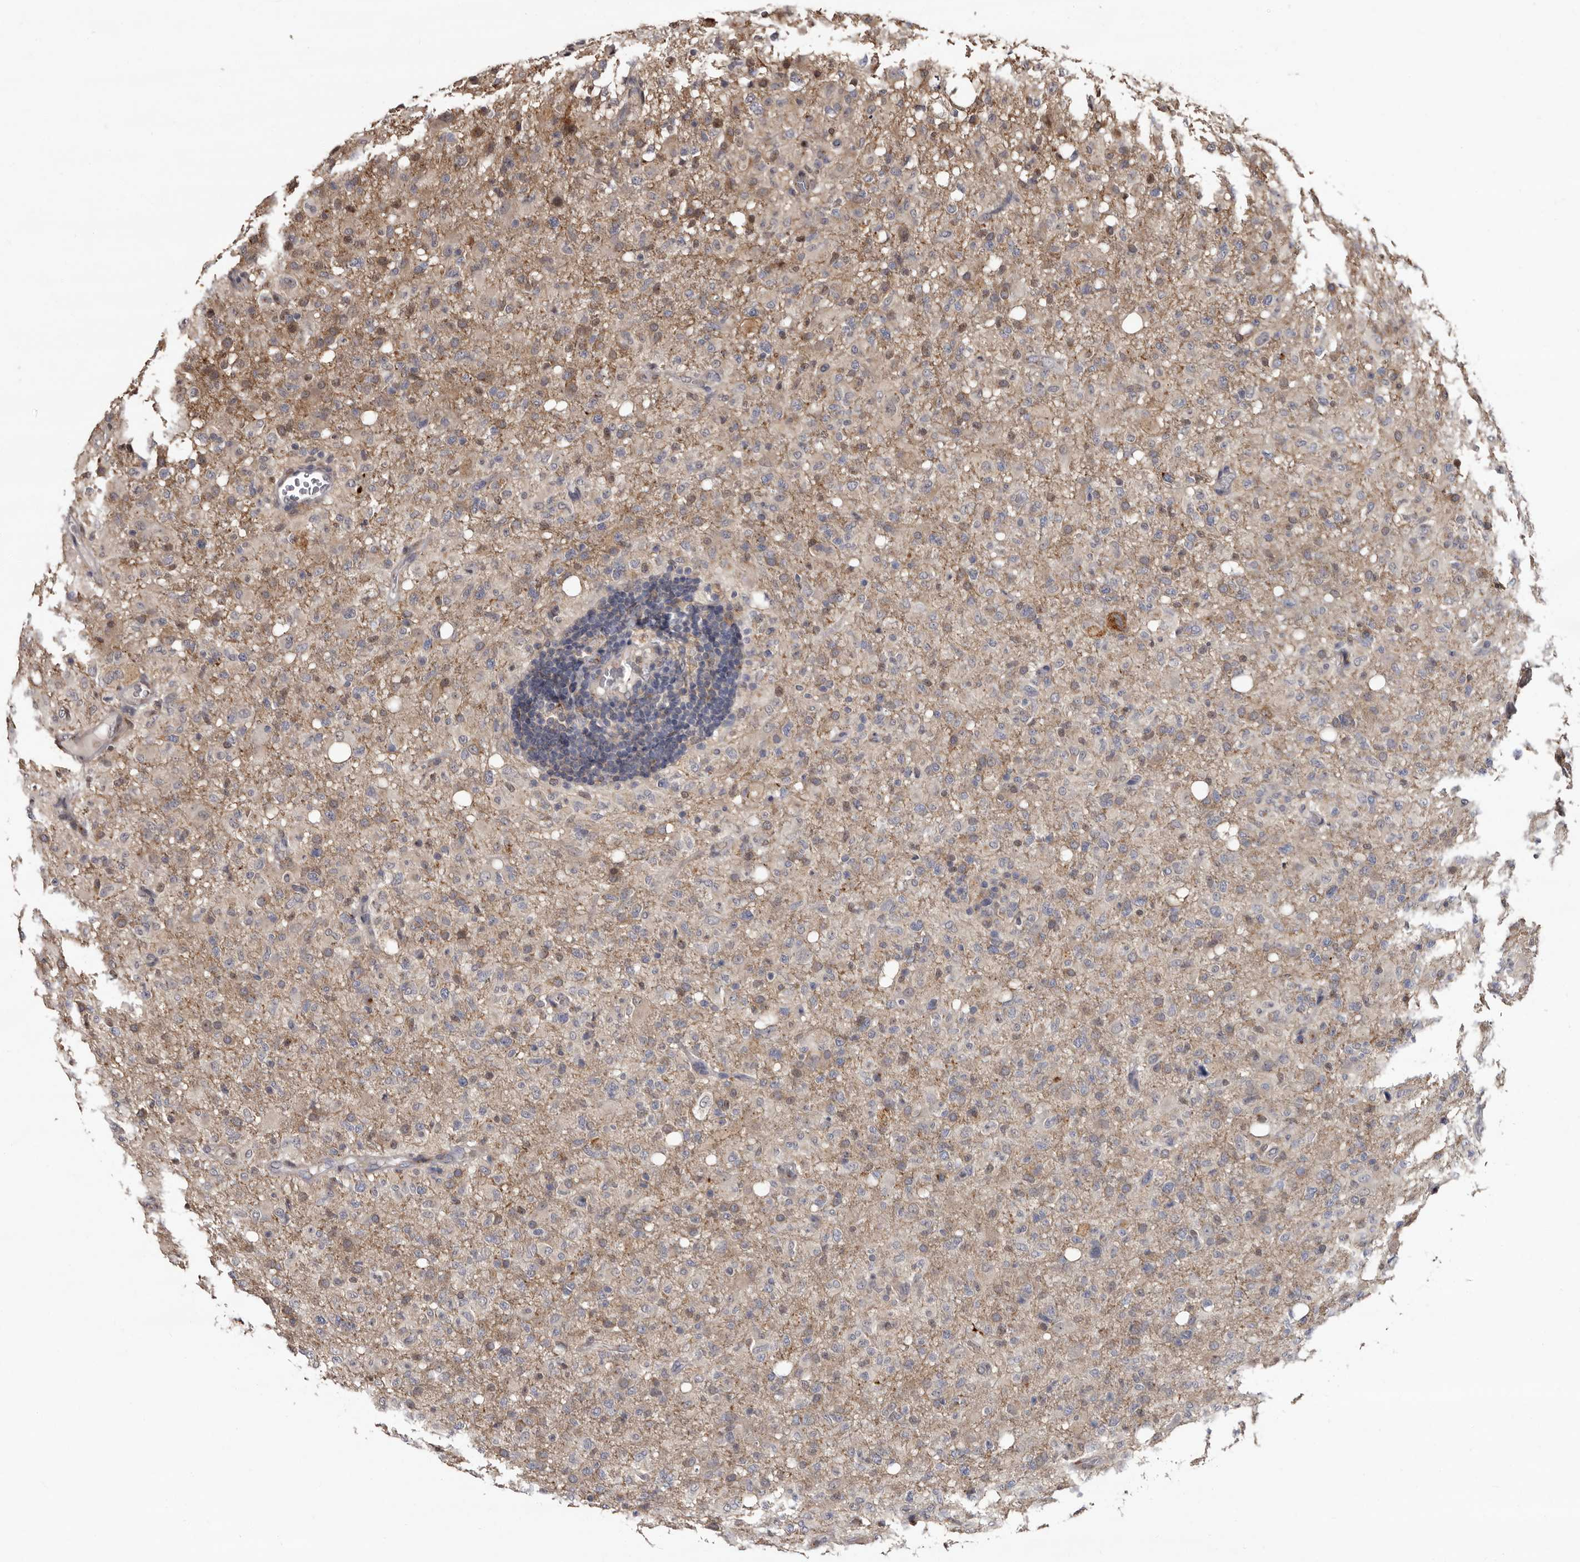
{"staining": {"intensity": "weak", "quantity": "25%-75%", "location": "cytoplasmic/membranous"}, "tissue": "glioma", "cell_type": "Tumor cells", "image_type": "cancer", "snomed": [{"axis": "morphology", "description": "Glioma, malignant, High grade"}, {"axis": "topography", "description": "Brain"}], "caption": "Immunohistochemistry (DAB) staining of human glioma reveals weak cytoplasmic/membranous protein expression in approximately 25%-75% of tumor cells. (IHC, brightfield microscopy, high magnification).", "gene": "FAM91A1", "patient": {"sex": "female", "age": 57}}